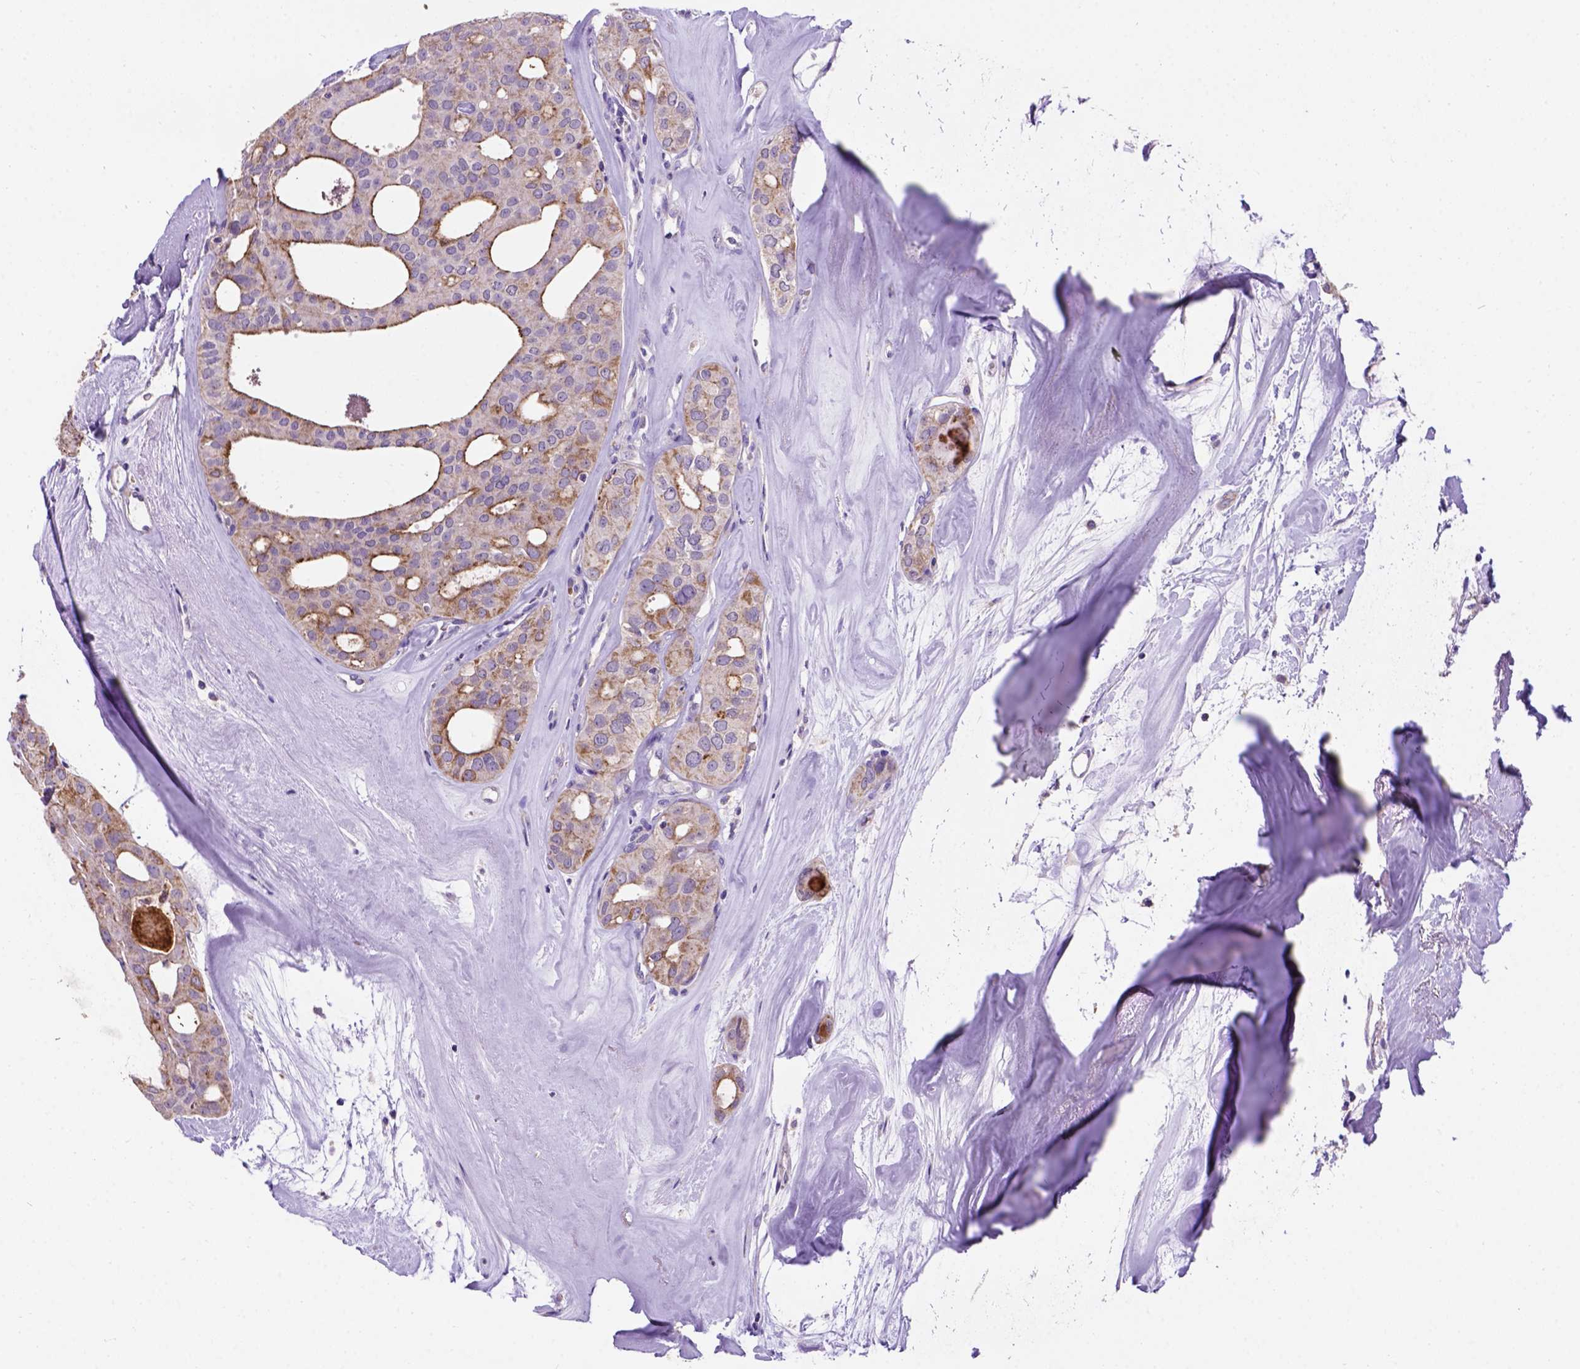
{"staining": {"intensity": "moderate", "quantity": "<25%", "location": "cytoplasmic/membranous"}, "tissue": "thyroid cancer", "cell_type": "Tumor cells", "image_type": "cancer", "snomed": [{"axis": "morphology", "description": "Follicular adenoma carcinoma, NOS"}, {"axis": "topography", "description": "Thyroid gland"}], "caption": "Immunohistochemistry (IHC) histopathology image of neoplastic tissue: human thyroid follicular adenoma carcinoma stained using immunohistochemistry (IHC) displays low levels of moderate protein expression localized specifically in the cytoplasmic/membranous of tumor cells, appearing as a cytoplasmic/membranous brown color.", "gene": "L2HGDH", "patient": {"sex": "male", "age": 75}}